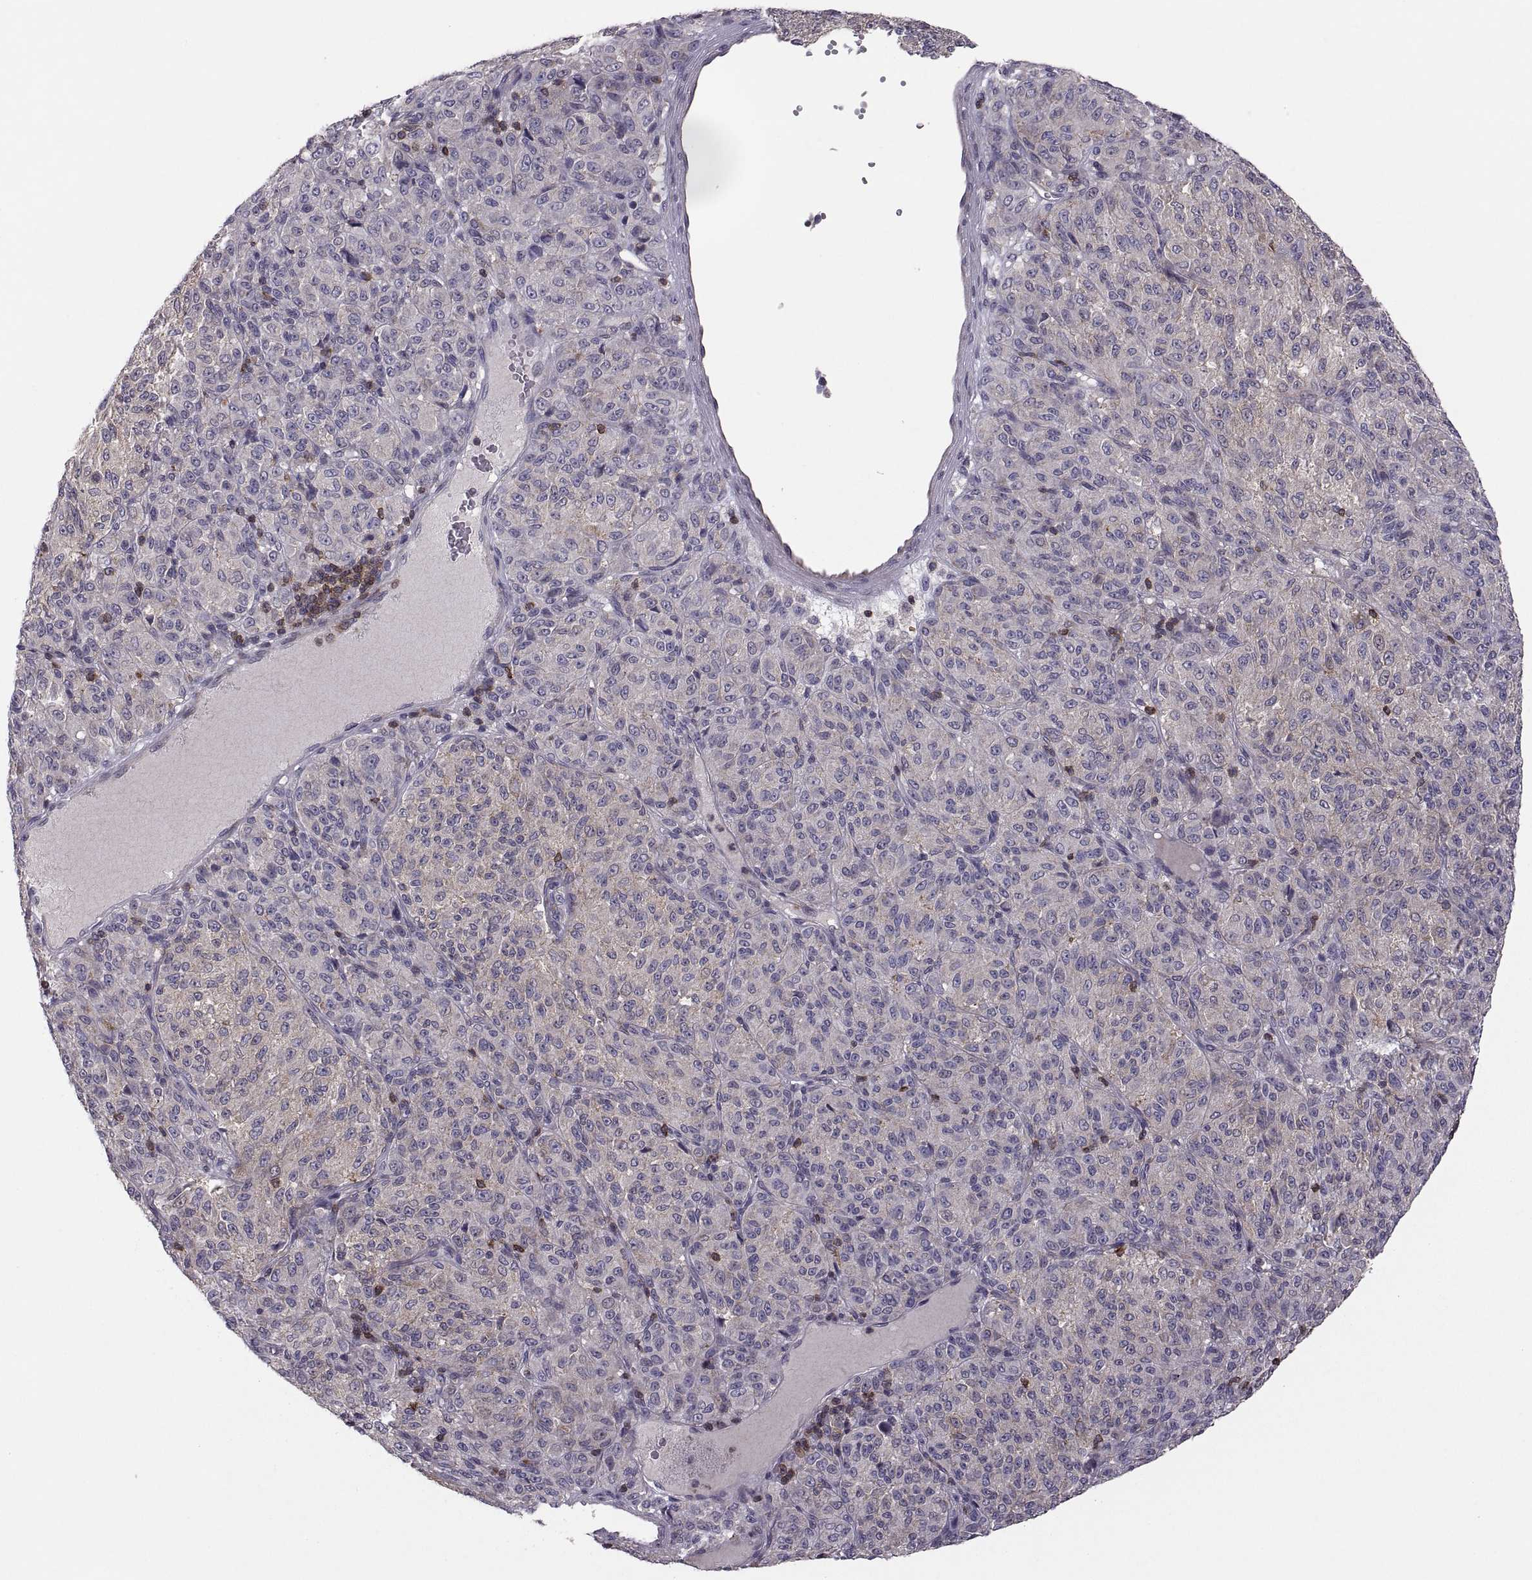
{"staining": {"intensity": "weak", "quantity": "<25%", "location": "cytoplasmic/membranous"}, "tissue": "melanoma", "cell_type": "Tumor cells", "image_type": "cancer", "snomed": [{"axis": "morphology", "description": "Malignant melanoma, Metastatic site"}, {"axis": "topography", "description": "Brain"}], "caption": "Melanoma was stained to show a protein in brown. There is no significant expression in tumor cells.", "gene": "EZR", "patient": {"sex": "female", "age": 56}}